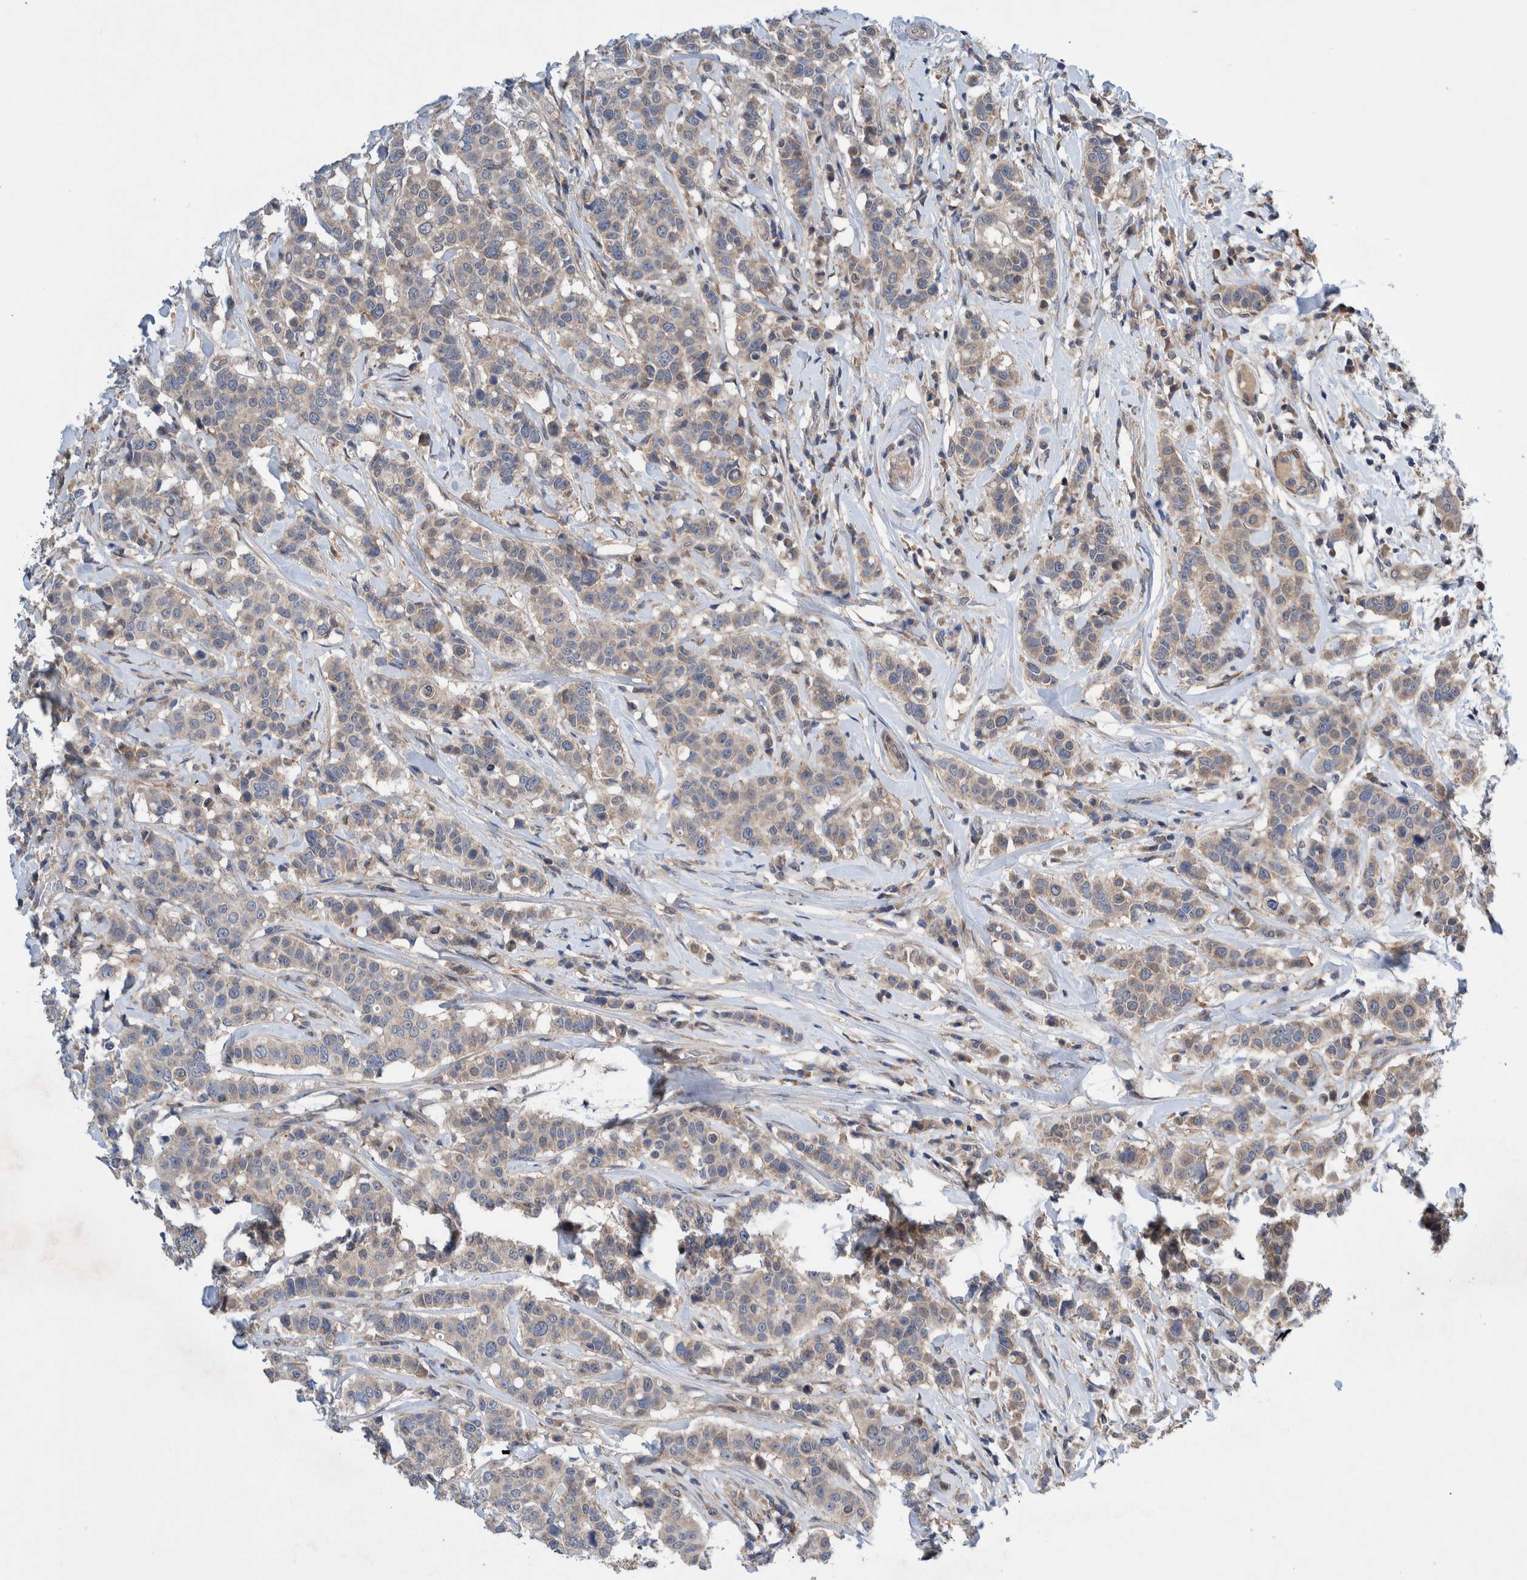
{"staining": {"intensity": "weak", "quantity": "<25%", "location": "cytoplasmic/membranous"}, "tissue": "breast cancer", "cell_type": "Tumor cells", "image_type": "cancer", "snomed": [{"axis": "morphology", "description": "Duct carcinoma"}, {"axis": "topography", "description": "Breast"}], "caption": "Tumor cells are negative for brown protein staining in breast cancer (invasive ductal carcinoma). Nuclei are stained in blue.", "gene": "PIK3R6", "patient": {"sex": "female", "age": 27}}